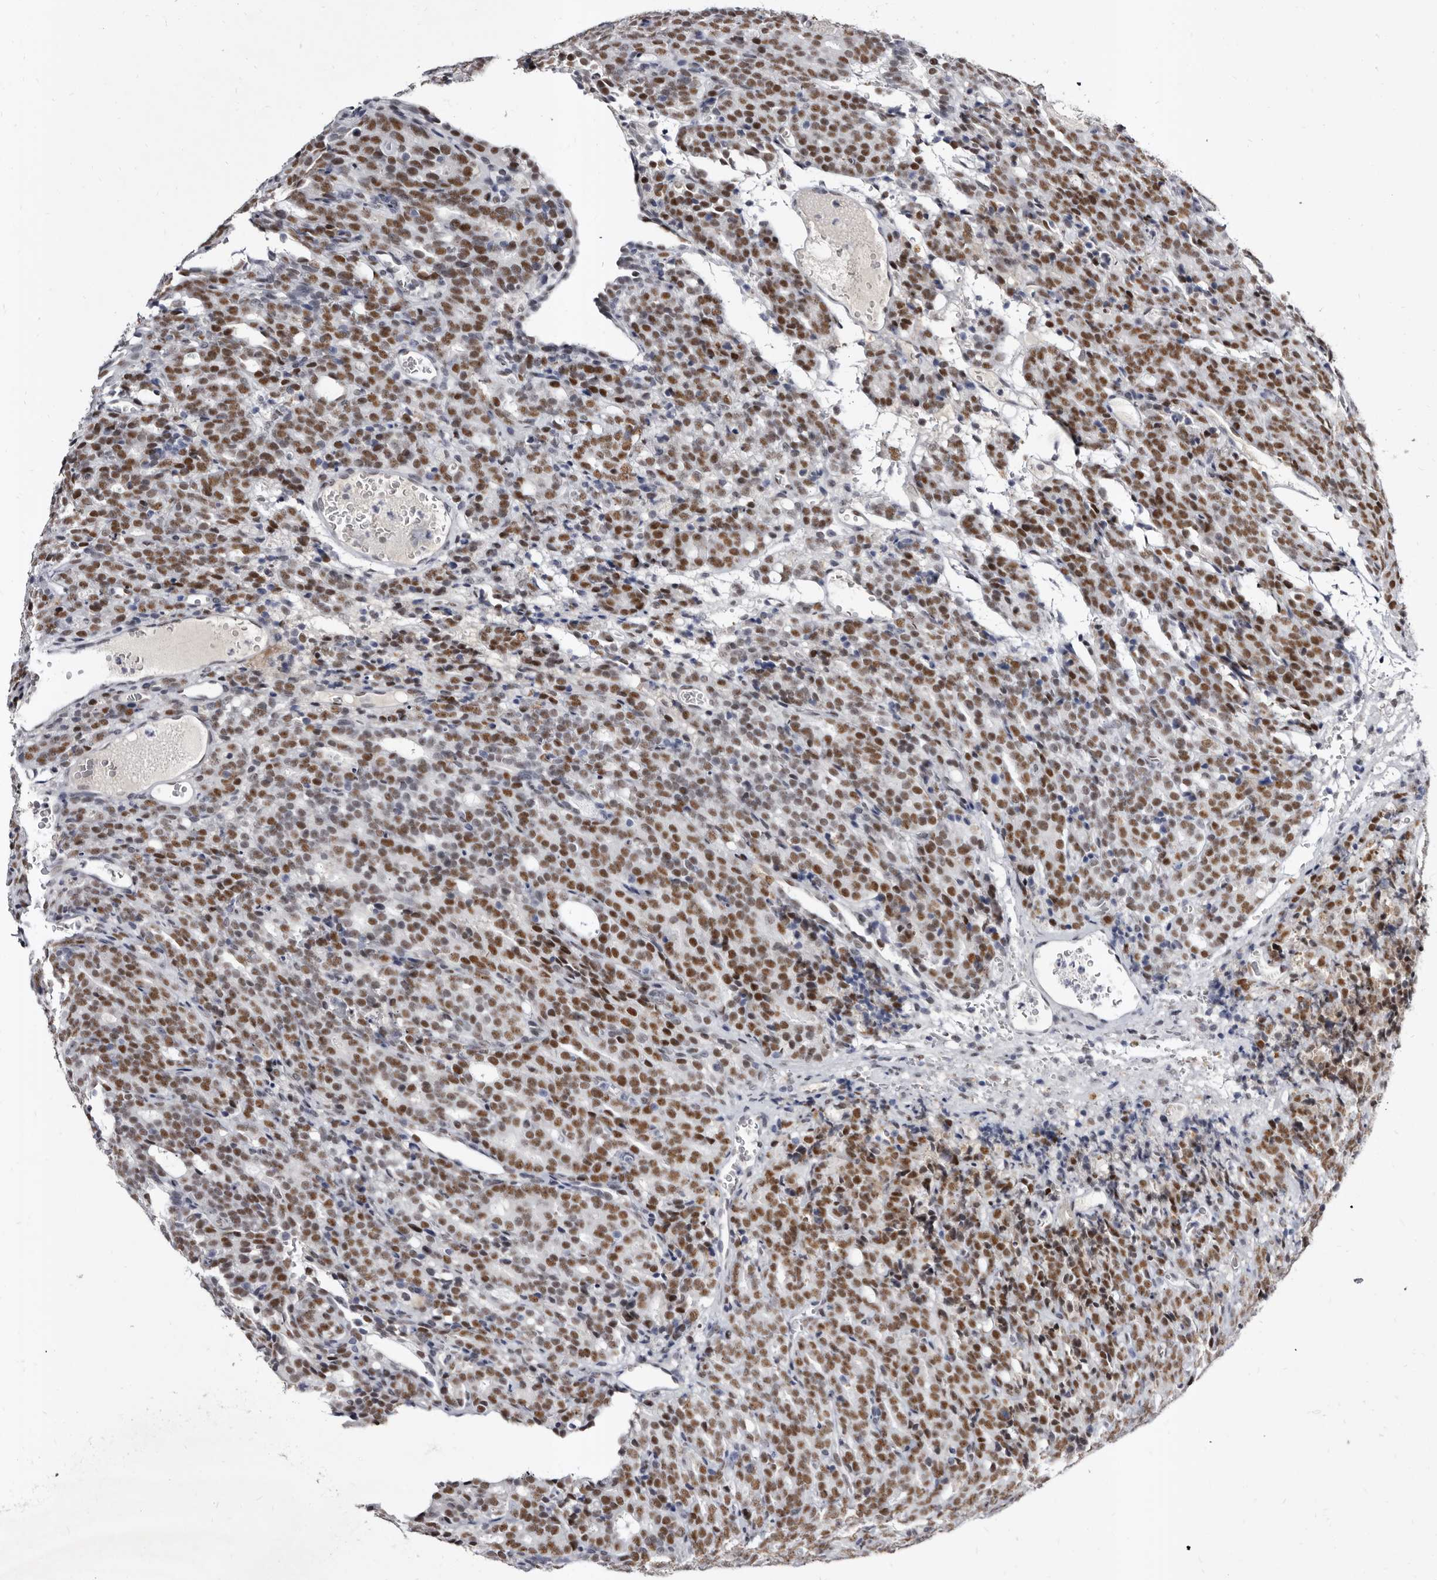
{"staining": {"intensity": "strong", "quantity": ">75%", "location": "nuclear"}, "tissue": "prostate cancer", "cell_type": "Tumor cells", "image_type": "cancer", "snomed": [{"axis": "morphology", "description": "Adenocarcinoma, High grade"}, {"axis": "topography", "description": "Prostate"}], "caption": "Brown immunohistochemical staining in prostate cancer reveals strong nuclear staining in about >75% of tumor cells. The staining was performed using DAB, with brown indicating positive protein expression. Nuclei are stained blue with hematoxylin.", "gene": "ZNF326", "patient": {"sex": "male", "age": 62}}